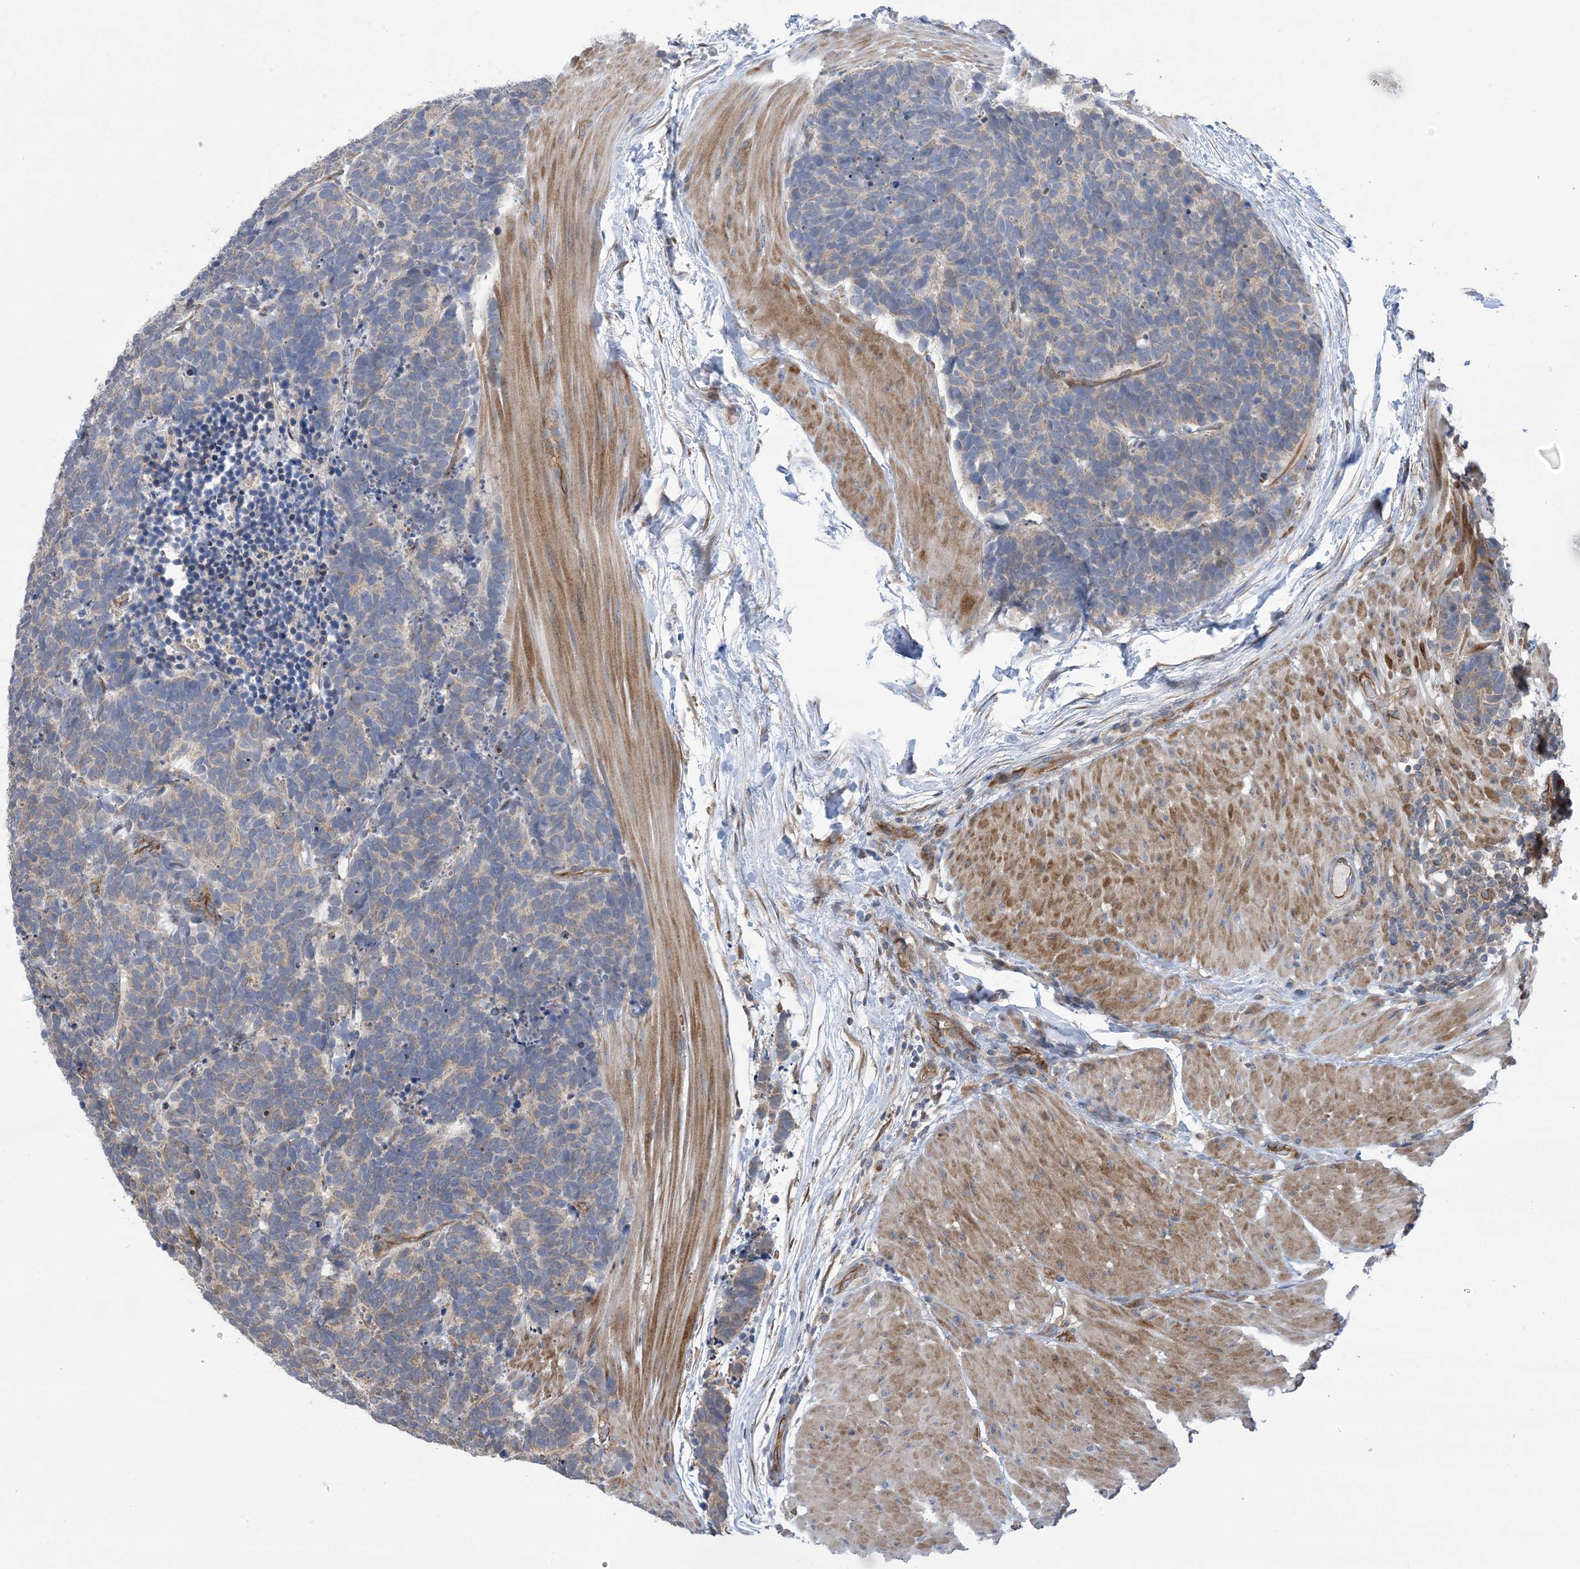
{"staining": {"intensity": "weak", "quantity": "<25%", "location": "cytoplasmic/membranous"}, "tissue": "carcinoid", "cell_type": "Tumor cells", "image_type": "cancer", "snomed": [{"axis": "morphology", "description": "Carcinoma, NOS"}, {"axis": "morphology", "description": "Carcinoid, malignant, NOS"}, {"axis": "topography", "description": "Urinary bladder"}], "caption": "Immunohistochemical staining of human carcinoid reveals no significant staining in tumor cells.", "gene": "CLEC16A", "patient": {"sex": "male", "age": 57}}